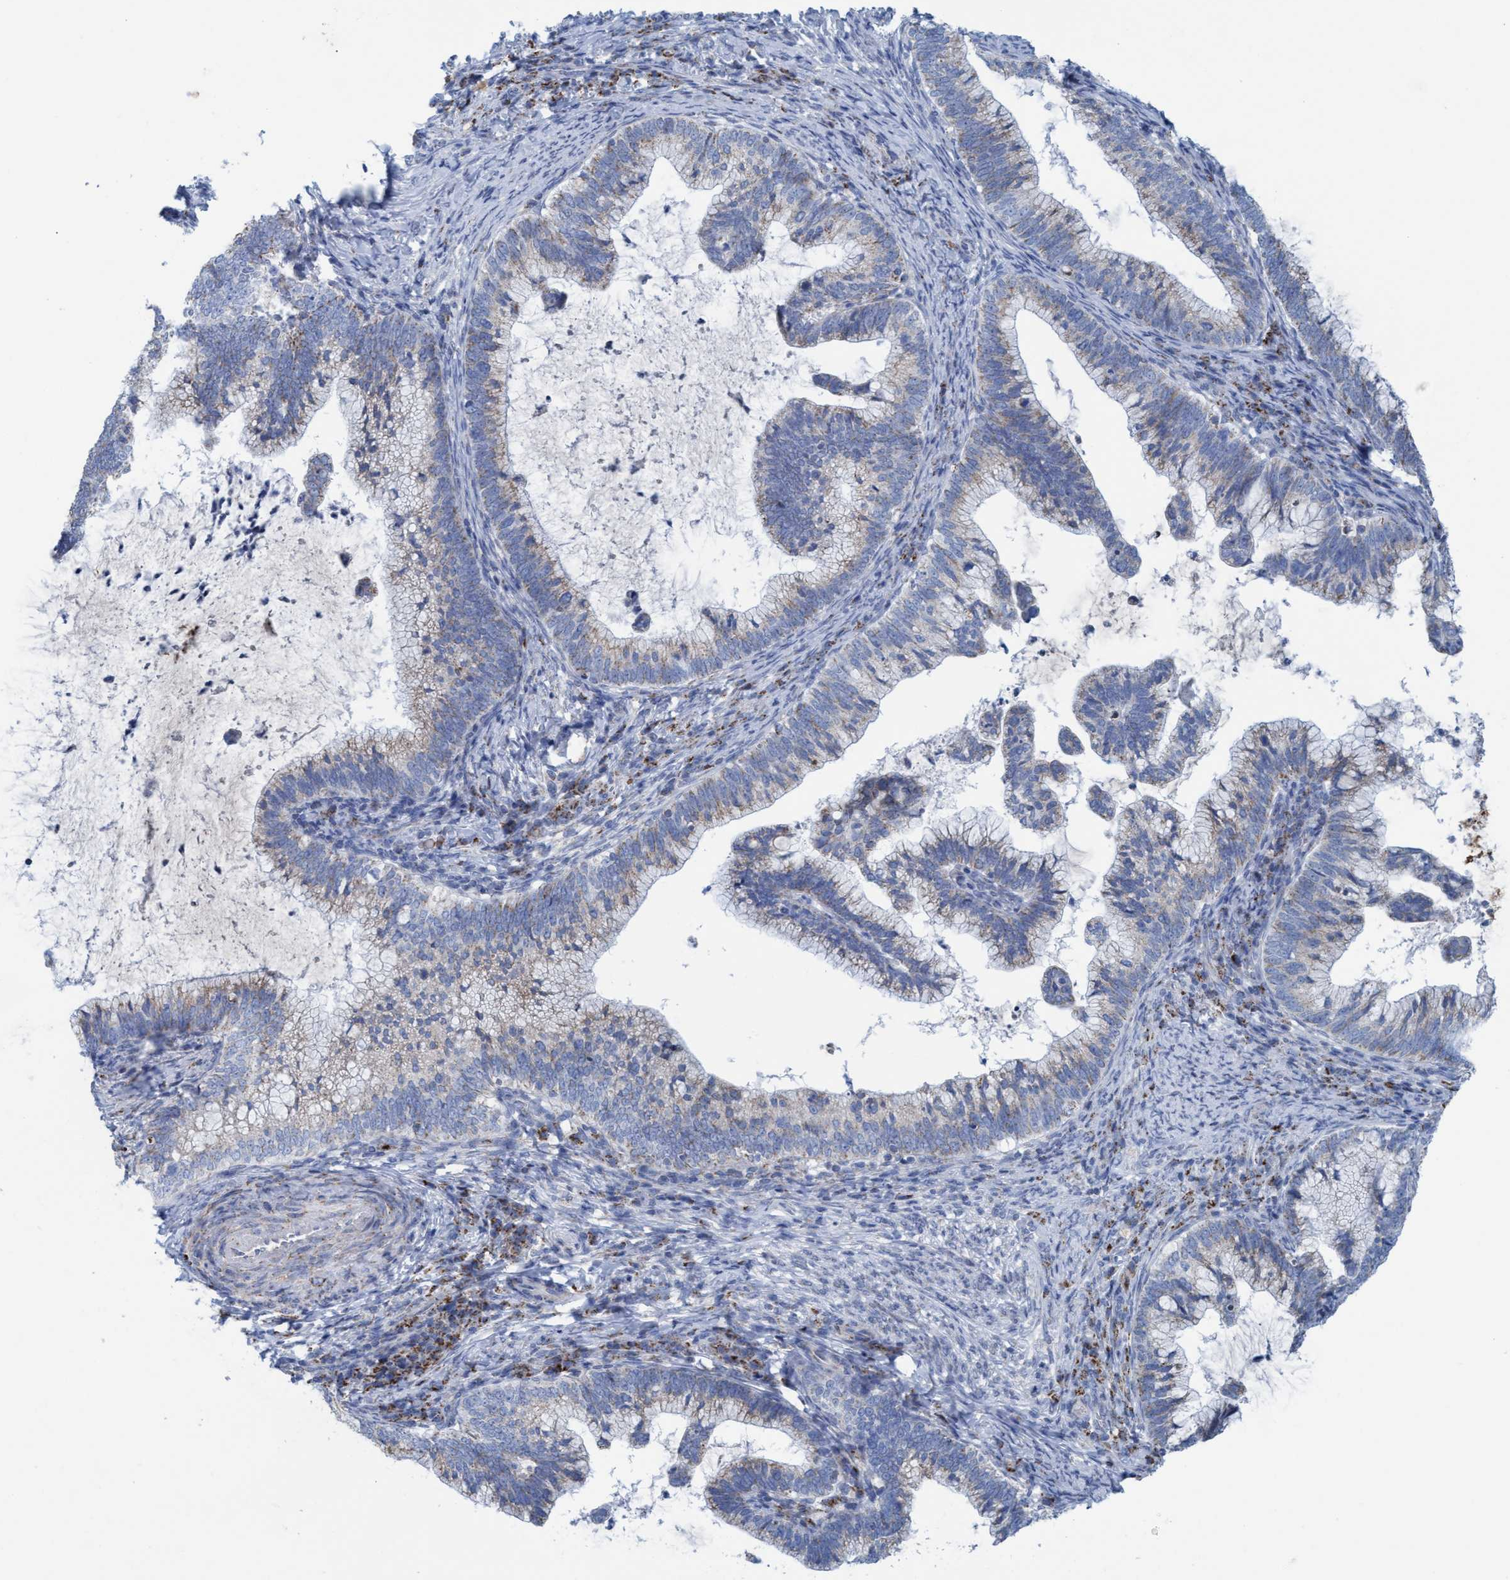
{"staining": {"intensity": "weak", "quantity": "25%-75%", "location": "cytoplasmic/membranous"}, "tissue": "cervical cancer", "cell_type": "Tumor cells", "image_type": "cancer", "snomed": [{"axis": "morphology", "description": "Adenocarcinoma, NOS"}, {"axis": "topography", "description": "Cervix"}], "caption": "This is a micrograph of immunohistochemistry staining of cervical cancer, which shows weak positivity in the cytoplasmic/membranous of tumor cells.", "gene": "GGA3", "patient": {"sex": "female", "age": 36}}